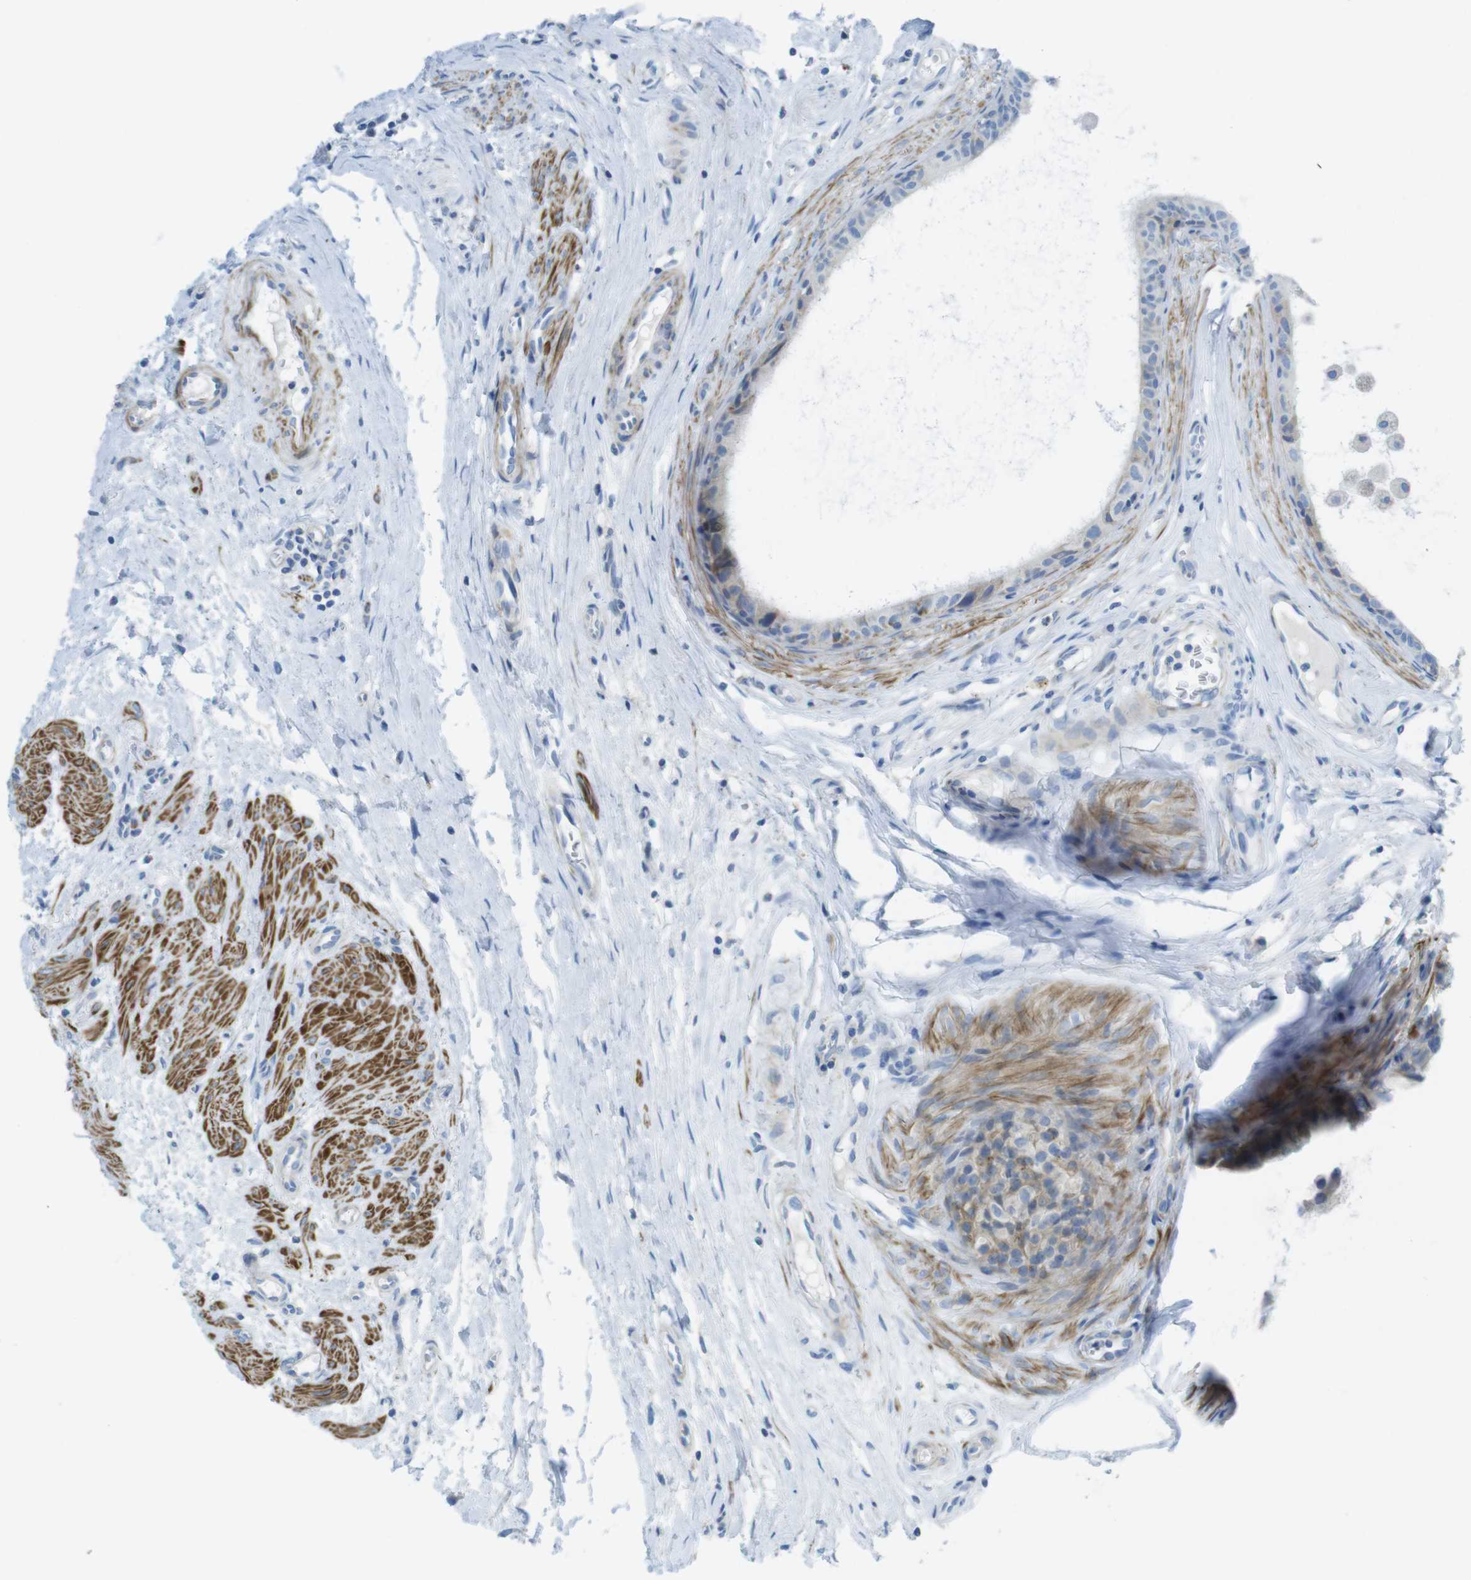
{"staining": {"intensity": "weak", "quantity": "<25%", "location": "cytoplasmic/membranous"}, "tissue": "epididymis", "cell_type": "Glandular cells", "image_type": "normal", "snomed": [{"axis": "morphology", "description": "Normal tissue, NOS"}, {"axis": "morphology", "description": "Inflammation, NOS"}, {"axis": "topography", "description": "Epididymis"}], "caption": "A high-resolution micrograph shows immunohistochemistry (IHC) staining of benign epididymis, which demonstrates no significant positivity in glandular cells.", "gene": "ASIC5", "patient": {"sex": "male", "age": 85}}